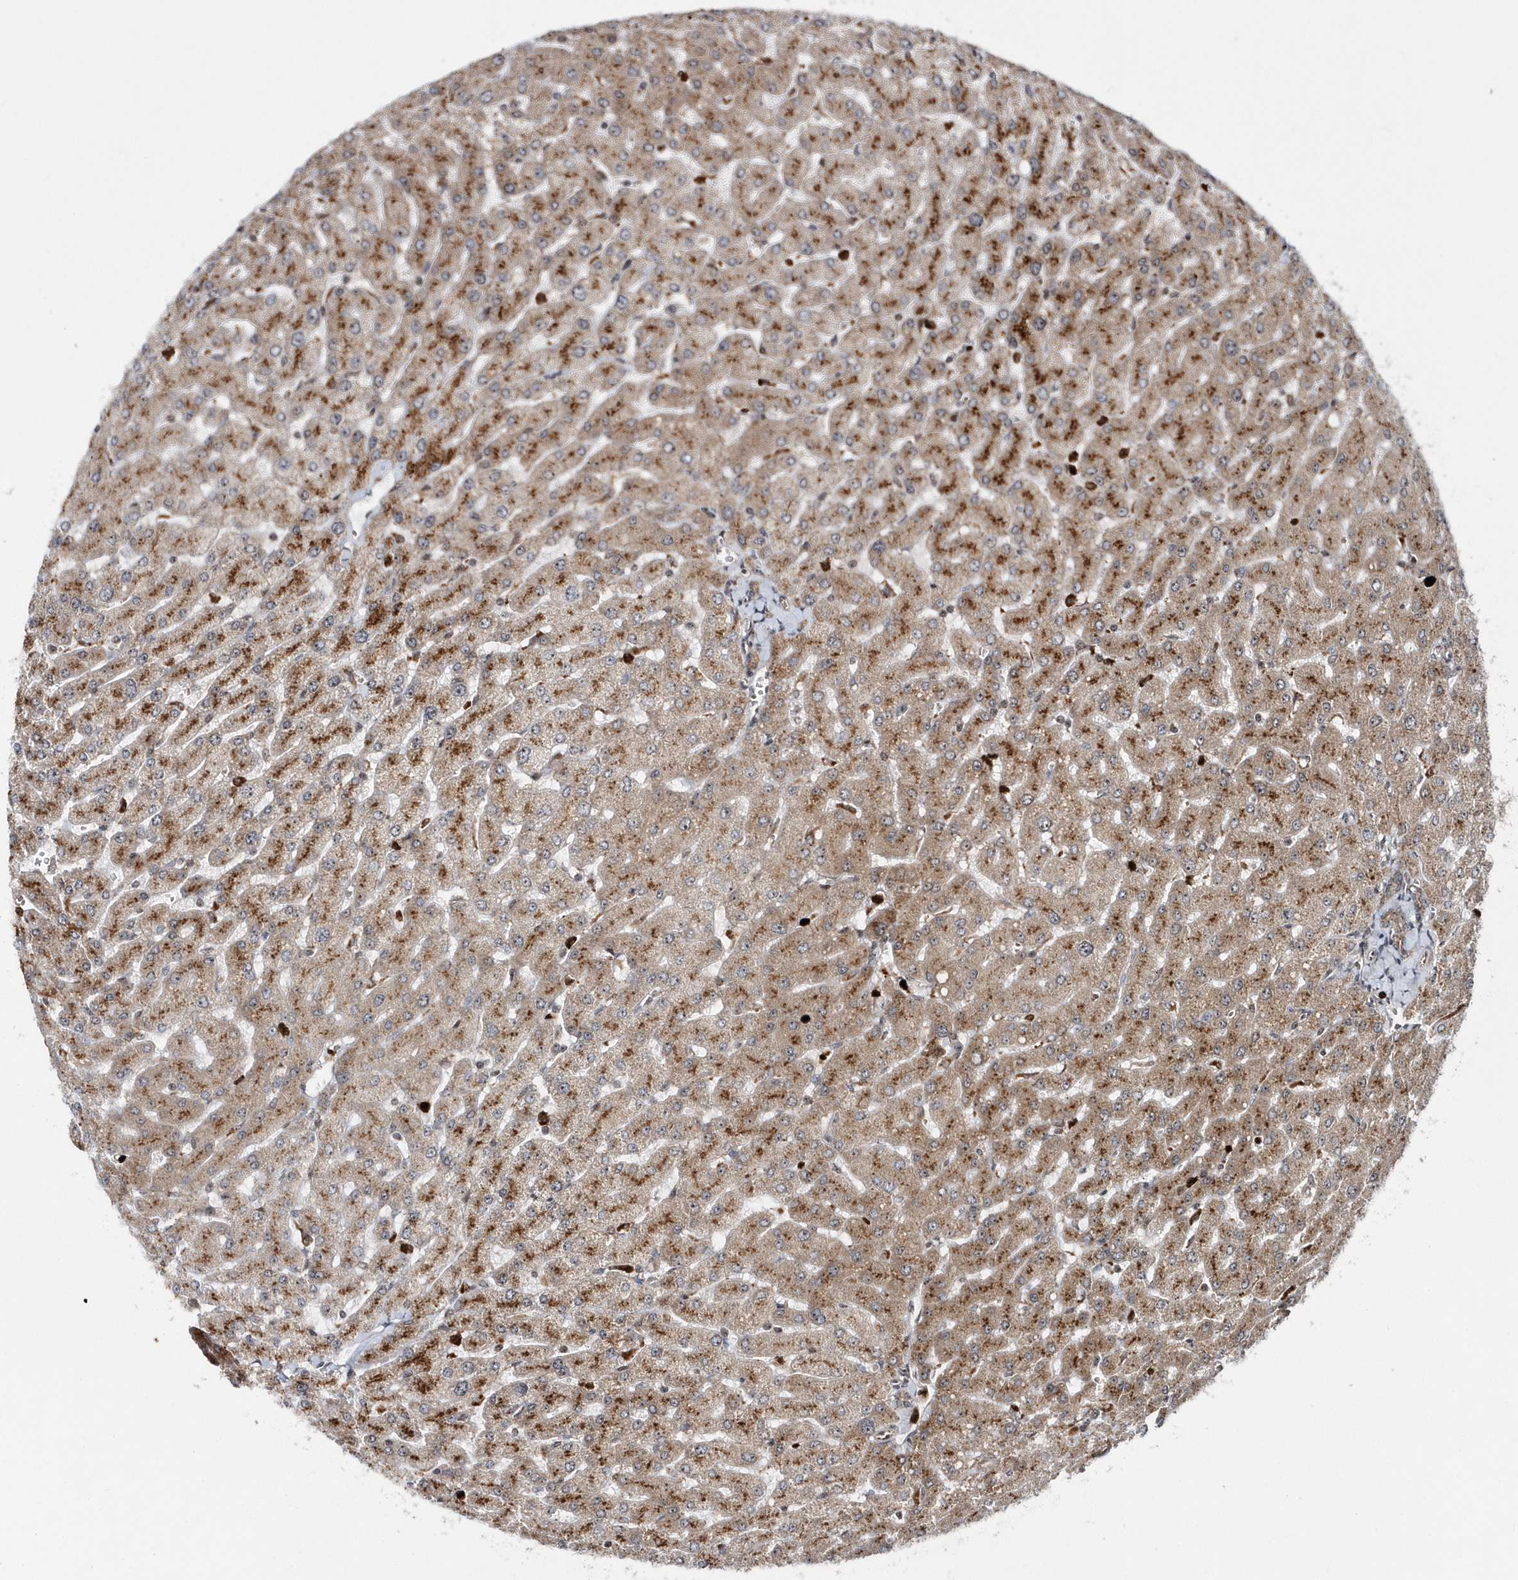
{"staining": {"intensity": "weak", "quantity": ">75%", "location": "cytoplasmic/membranous"}, "tissue": "liver", "cell_type": "Cholangiocytes", "image_type": "normal", "snomed": [{"axis": "morphology", "description": "Normal tissue, NOS"}, {"axis": "topography", "description": "Liver"}], "caption": "Liver stained with DAB (3,3'-diaminobenzidine) immunohistochemistry displays low levels of weak cytoplasmic/membranous expression in approximately >75% of cholangiocytes. (IHC, brightfield microscopy, high magnification).", "gene": "SOWAHB", "patient": {"sex": "male", "age": 55}}